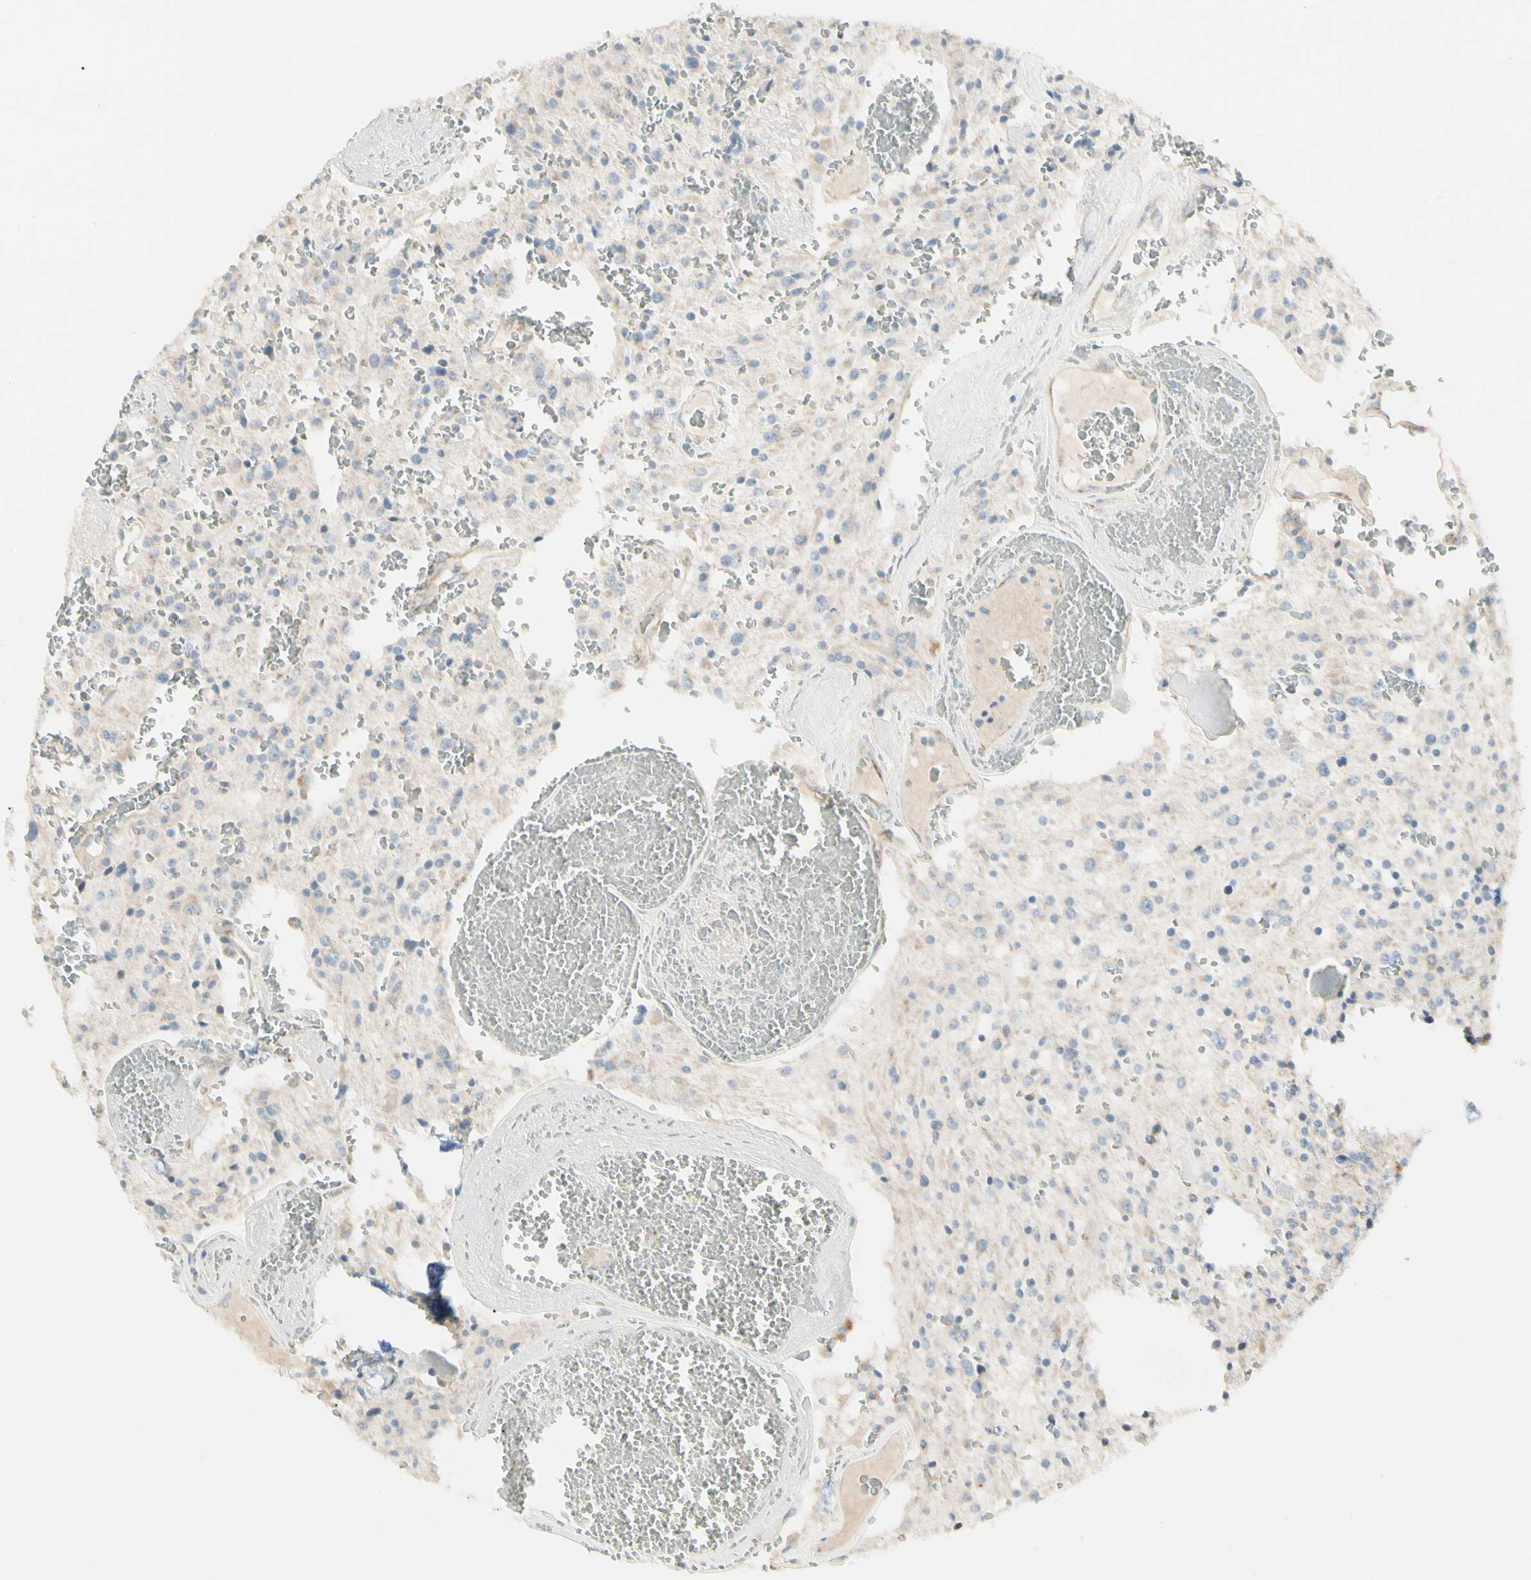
{"staining": {"intensity": "moderate", "quantity": "<25%", "location": "cytoplasmic/membranous"}, "tissue": "glioma", "cell_type": "Tumor cells", "image_type": "cancer", "snomed": [{"axis": "morphology", "description": "Glioma, malignant, Low grade"}, {"axis": "topography", "description": "Brain"}], "caption": "The image displays staining of glioma, revealing moderate cytoplasmic/membranous protein expression (brown color) within tumor cells.", "gene": "ALDH18A1", "patient": {"sex": "male", "age": 58}}